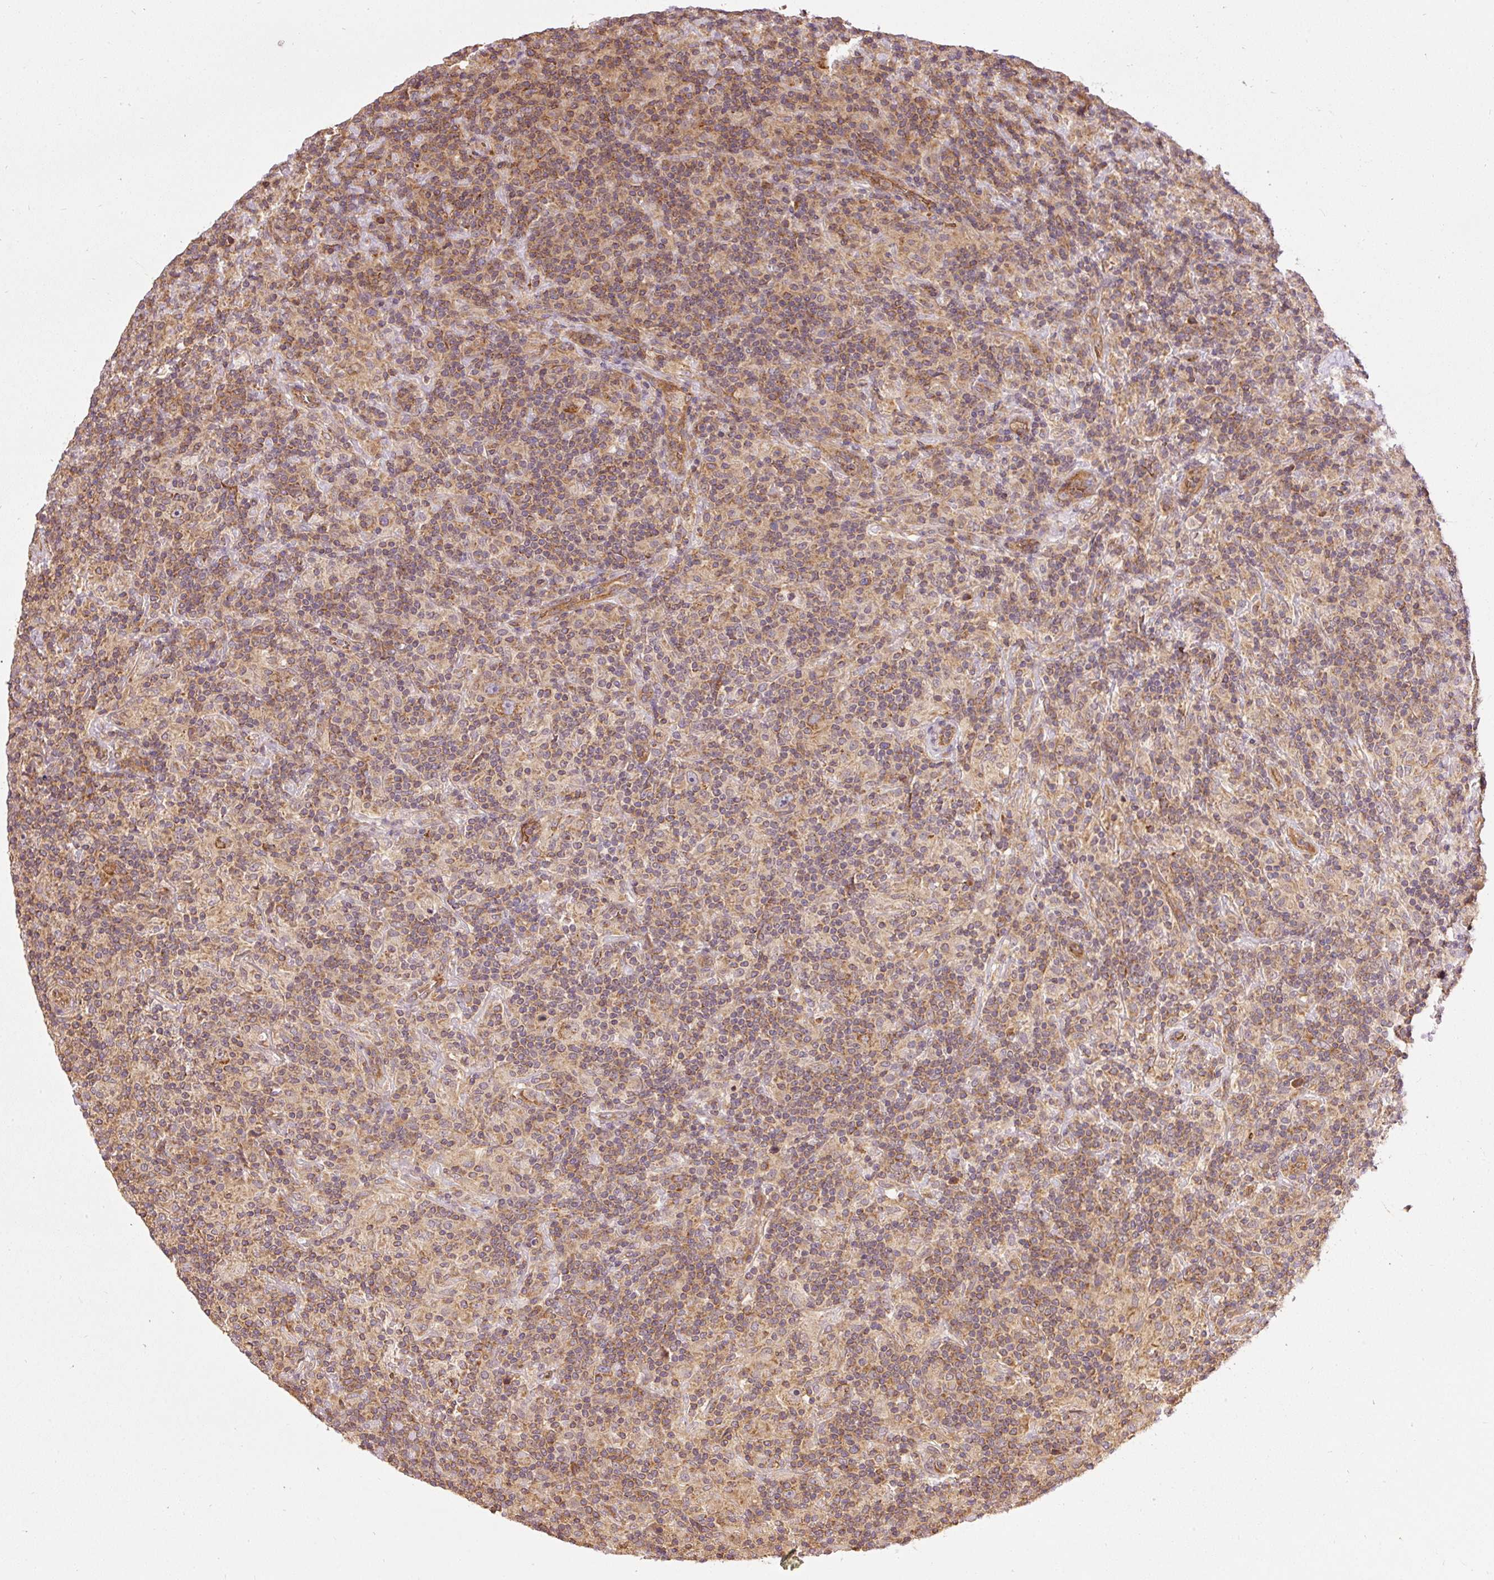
{"staining": {"intensity": "moderate", "quantity": "<25%", "location": "cytoplasmic/membranous"}, "tissue": "lymphoma", "cell_type": "Tumor cells", "image_type": "cancer", "snomed": [{"axis": "morphology", "description": "Hodgkin's disease, NOS"}, {"axis": "topography", "description": "Lymph node"}], "caption": "A micrograph of Hodgkin's disease stained for a protein exhibits moderate cytoplasmic/membranous brown staining in tumor cells. (DAB = brown stain, brightfield microscopy at high magnification).", "gene": "ADCY4", "patient": {"sex": "male", "age": 70}}